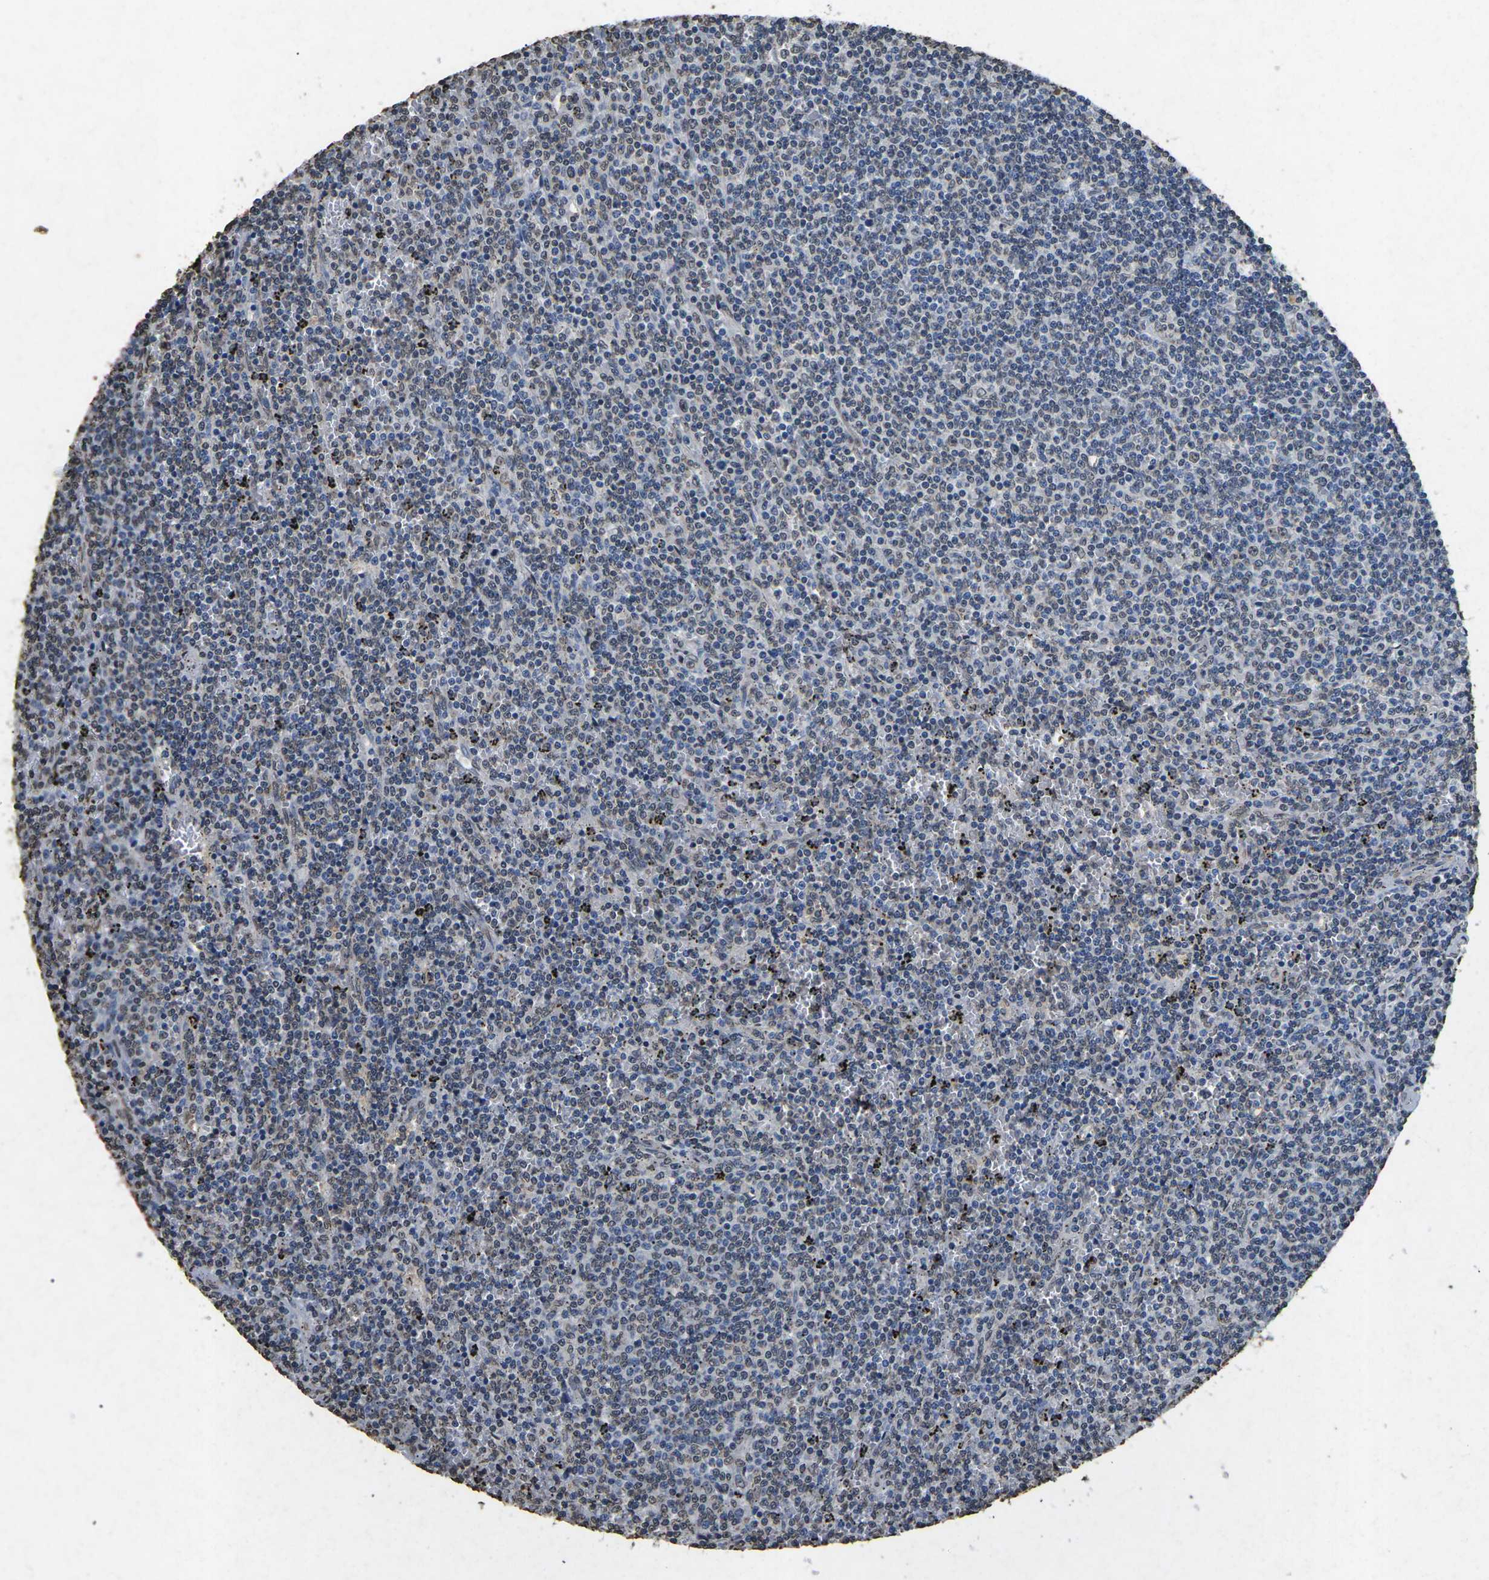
{"staining": {"intensity": "weak", "quantity": "<25%", "location": "nuclear"}, "tissue": "lymphoma", "cell_type": "Tumor cells", "image_type": "cancer", "snomed": [{"axis": "morphology", "description": "Malignant lymphoma, non-Hodgkin's type, Low grade"}, {"axis": "topography", "description": "Spleen"}], "caption": "Malignant lymphoma, non-Hodgkin's type (low-grade) was stained to show a protein in brown. There is no significant positivity in tumor cells.", "gene": "SCNN1B", "patient": {"sex": "female", "age": 50}}